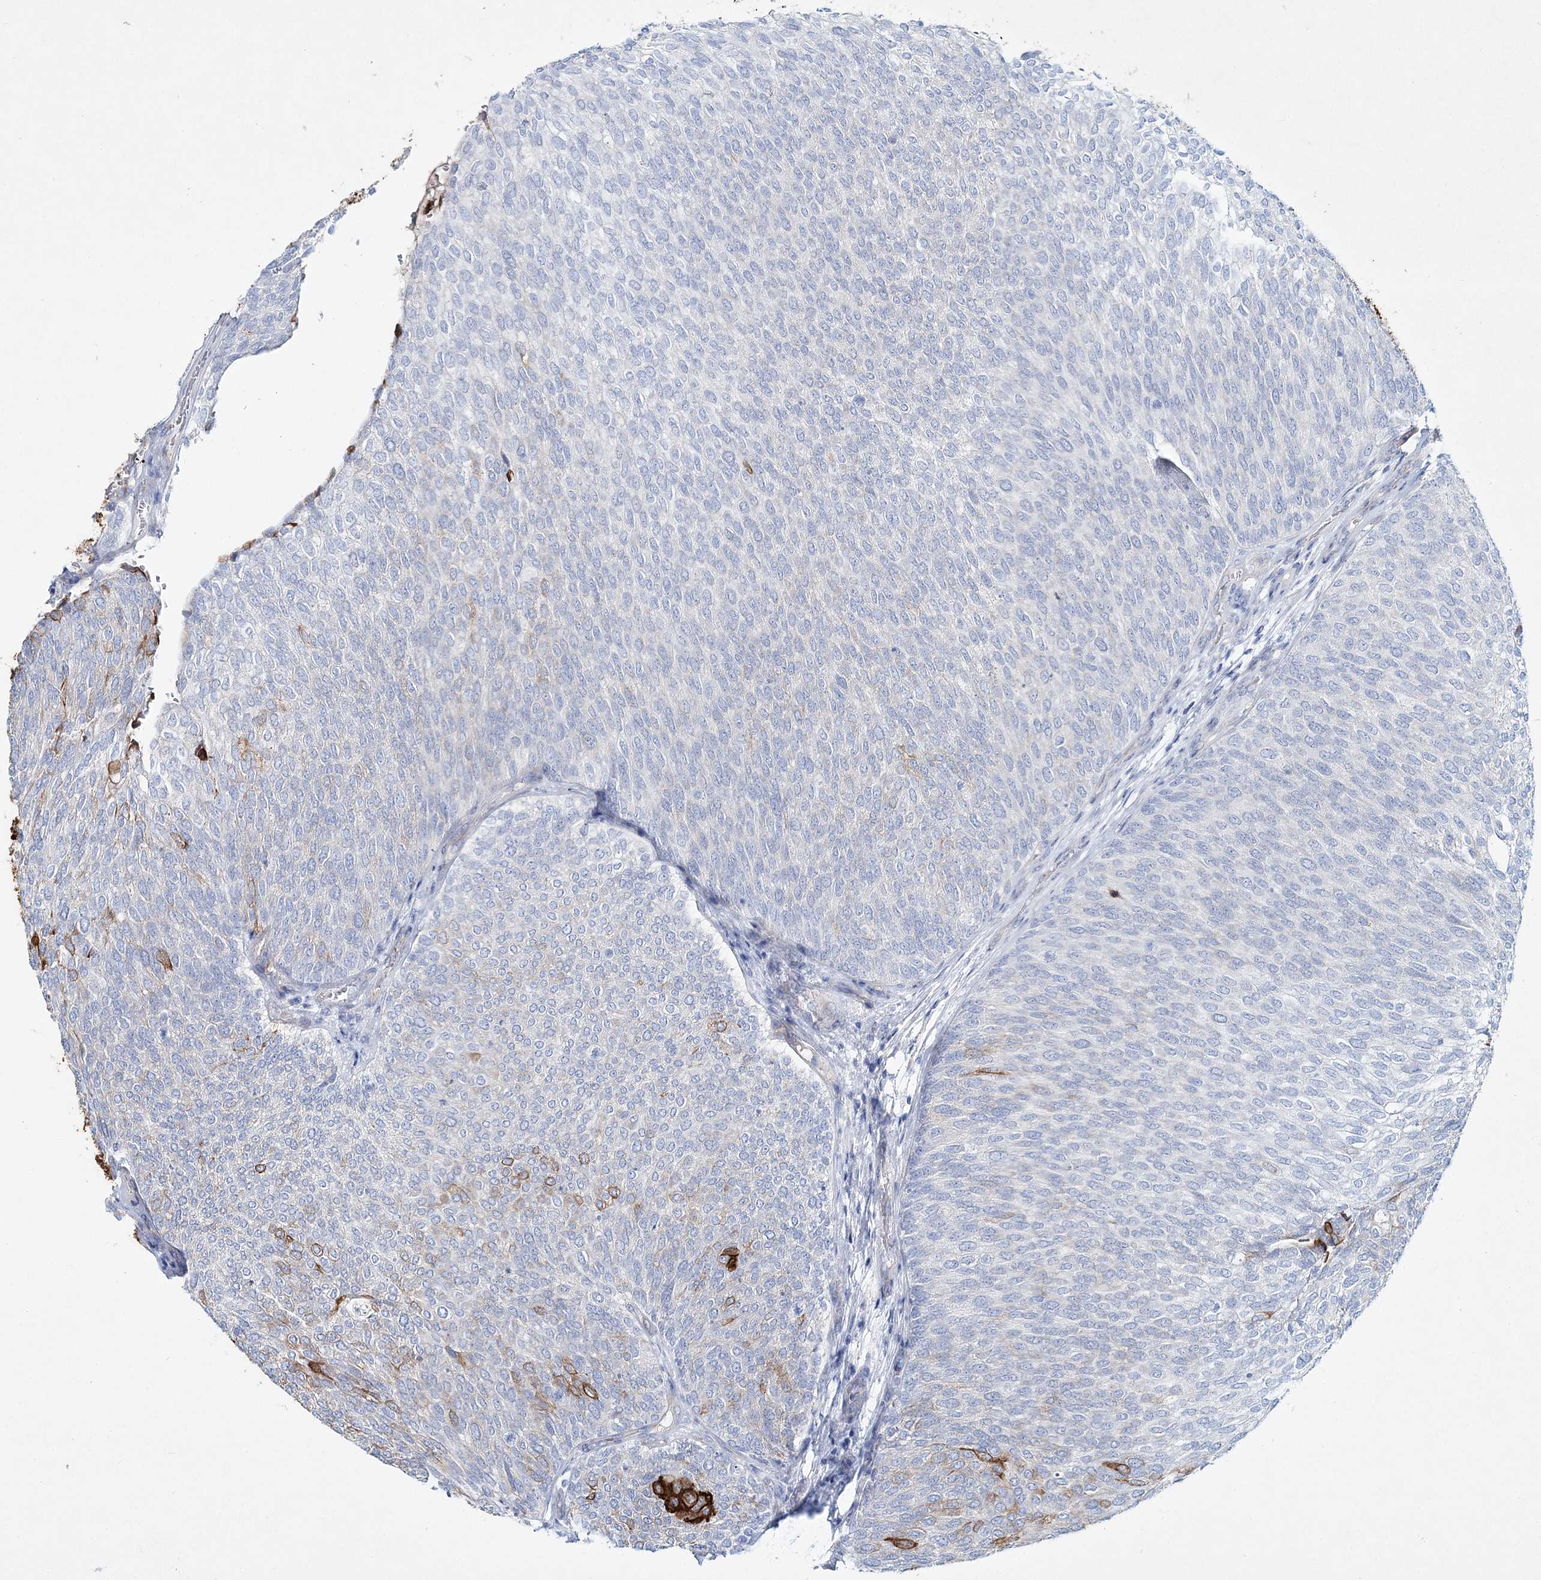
{"staining": {"intensity": "strong", "quantity": "25%-75%", "location": "cytoplasmic/membranous"}, "tissue": "urothelial cancer", "cell_type": "Tumor cells", "image_type": "cancer", "snomed": [{"axis": "morphology", "description": "Urothelial carcinoma, Low grade"}, {"axis": "topography", "description": "Urinary bladder"}], "caption": "Brown immunohistochemical staining in human urothelial carcinoma (low-grade) exhibits strong cytoplasmic/membranous expression in approximately 25%-75% of tumor cells. (DAB = brown stain, brightfield microscopy at high magnification).", "gene": "ADGRL1", "patient": {"sex": "female", "age": 79}}